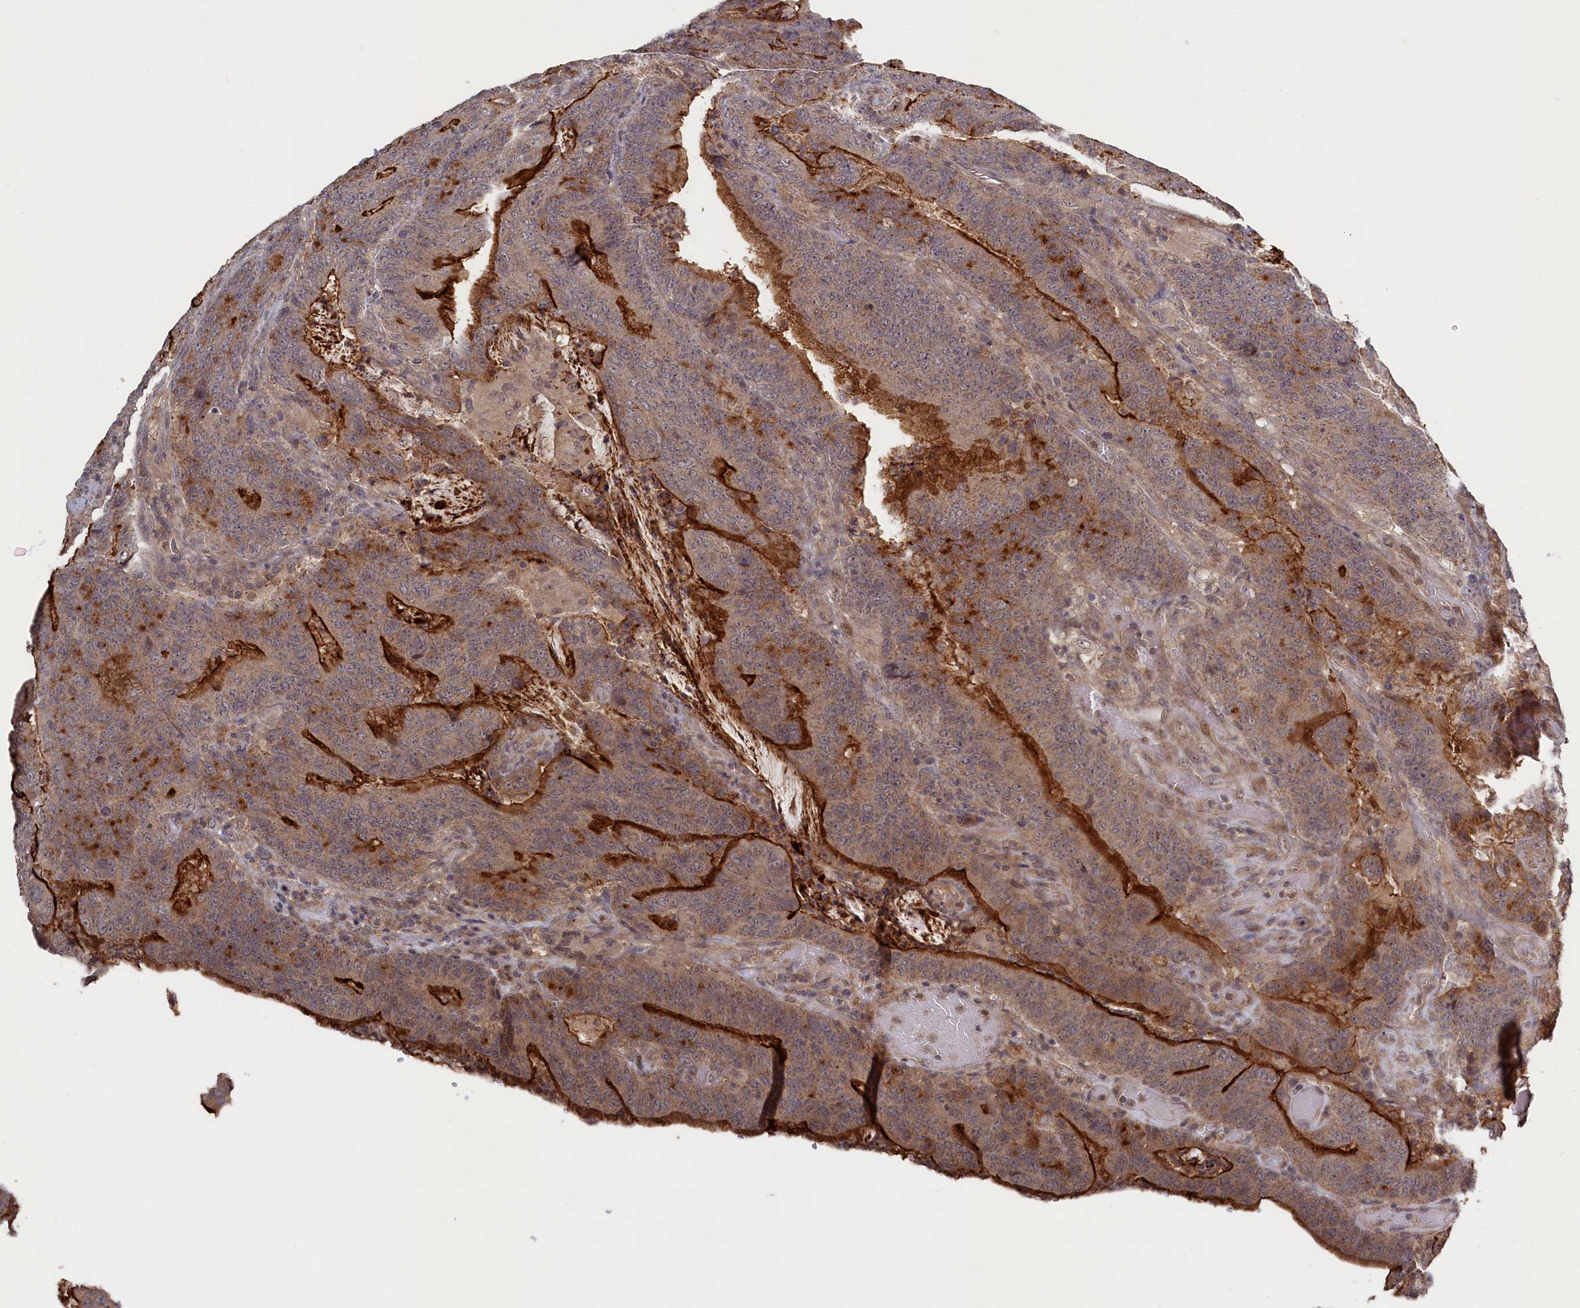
{"staining": {"intensity": "moderate", "quantity": "25%-75%", "location": "cytoplasmic/membranous"}, "tissue": "colorectal cancer", "cell_type": "Tumor cells", "image_type": "cancer", "snomed": [{"axis": "morphology", "description": "Normal tissue, NOS"}, {"axis": "morphology", "description": "Adenocarcinoma, NOS"}, {"axis": "topography", "description": "Colon"}], "caption": "DAB immunohistochemical staining of colorectal adenocarcinoma exhibits moderate cytoplasmic/membranous protein positivity in approximately 25%-75% of tumor cells. (Brightfield microscopy of DAB IHC at high magnification).", "gene": "TMC5", "patient": {"sex": "female", "age": 75}}